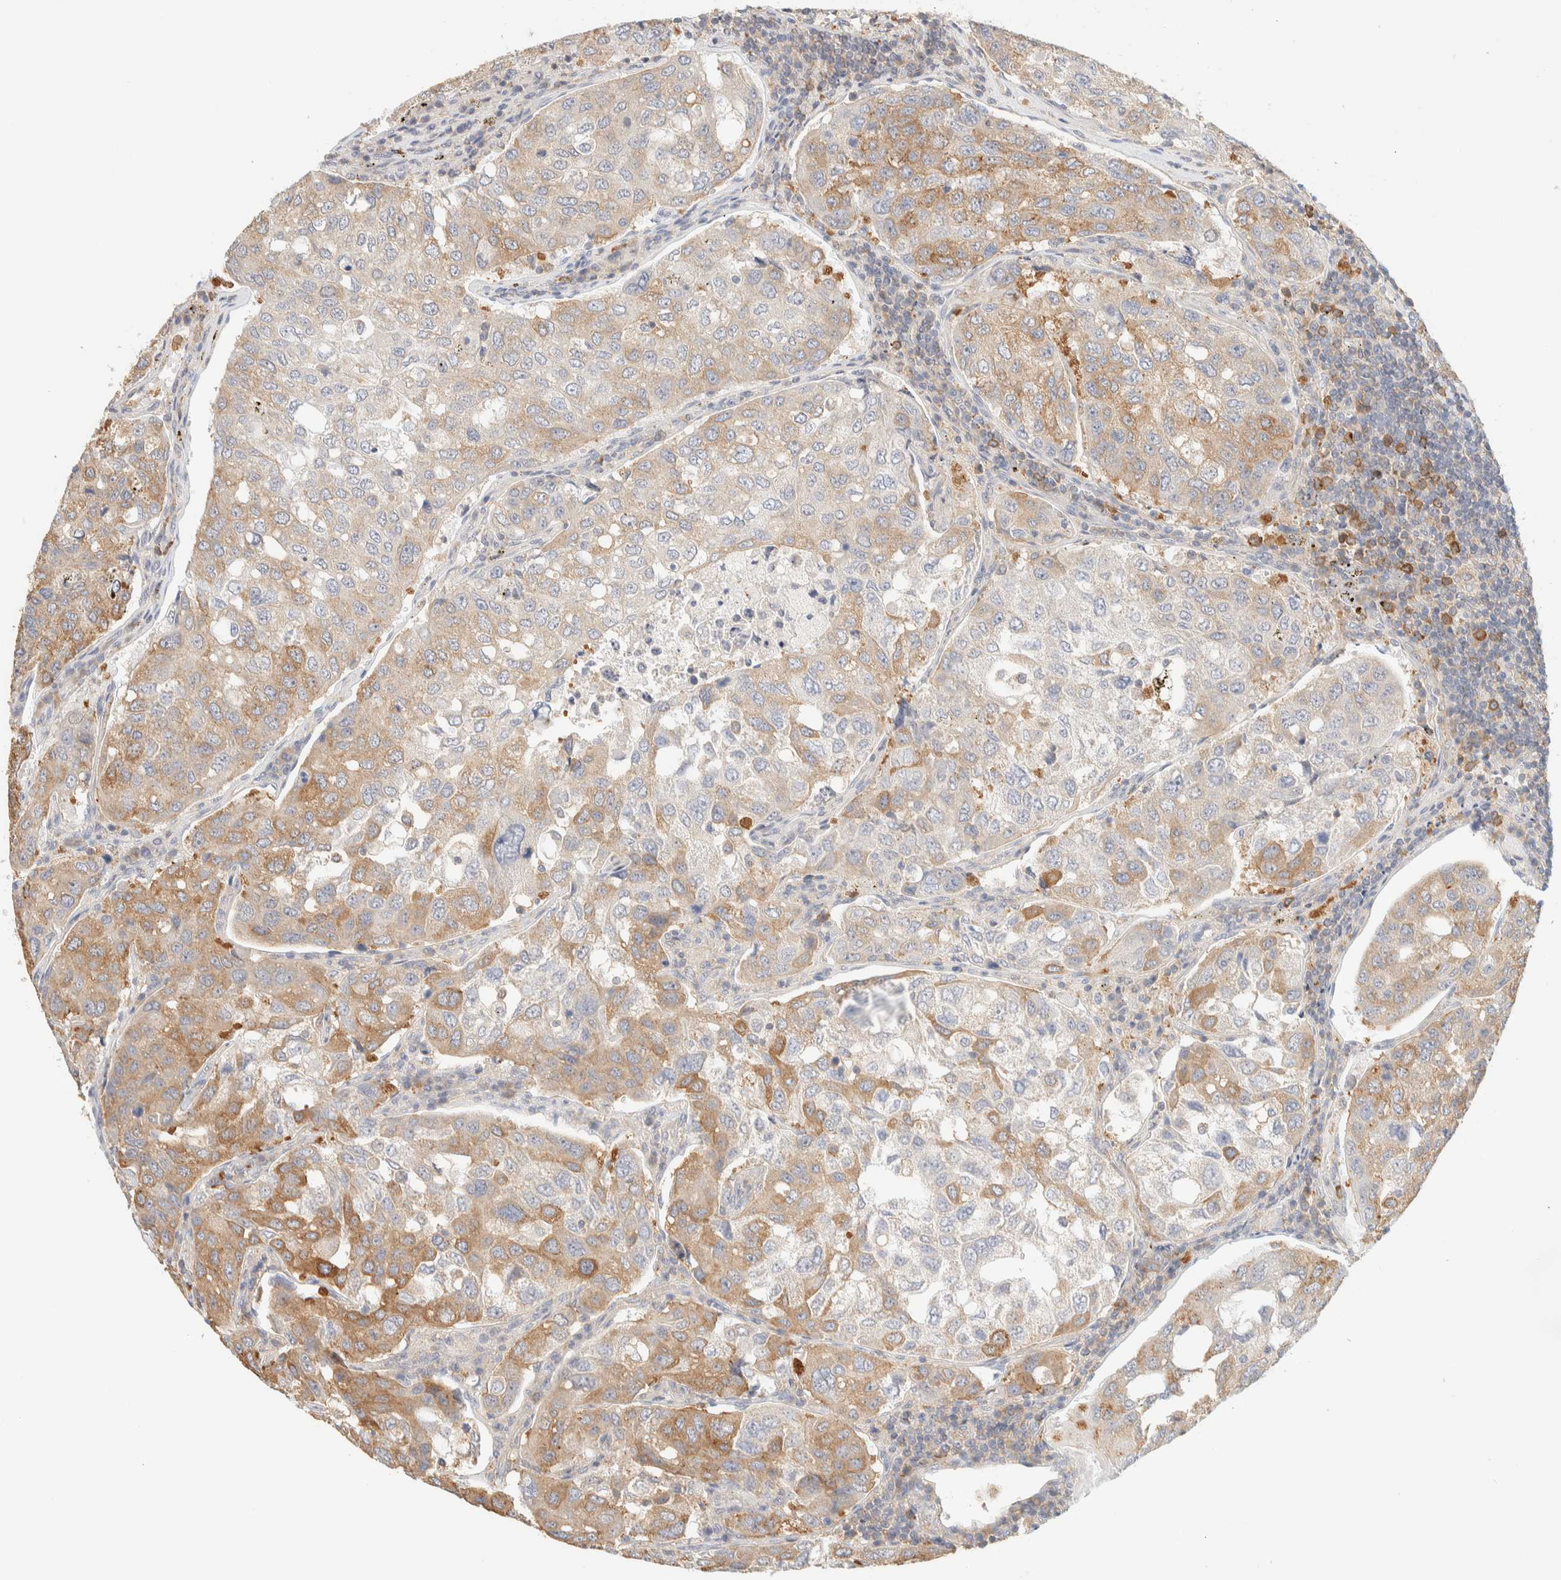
{"staining": {"intensity": "moderate", "quantity": "25%-75%", "location": "cytoplasmic/membranous"}, "tissue": "urothelial cancer", "cell_type": "Tumor cells", "image_type": "cancer", "snomed": [{"axis": "morphology", "description": "Urothelial carcinoma, High grade"}, {"axis": "topography", "description": "Lymph node"}, {"axis": "topography", "description": "Urinary bladder"}], "caption": "This image displays IHC staining of human high-grade urothelial carcinoma, with medium moderate cytoplasmic/membranous staining in approximately 25%-75% of tumor cells.", "gene": "TBC1D8B", "patient": {"sex": "male", "age": 51}}